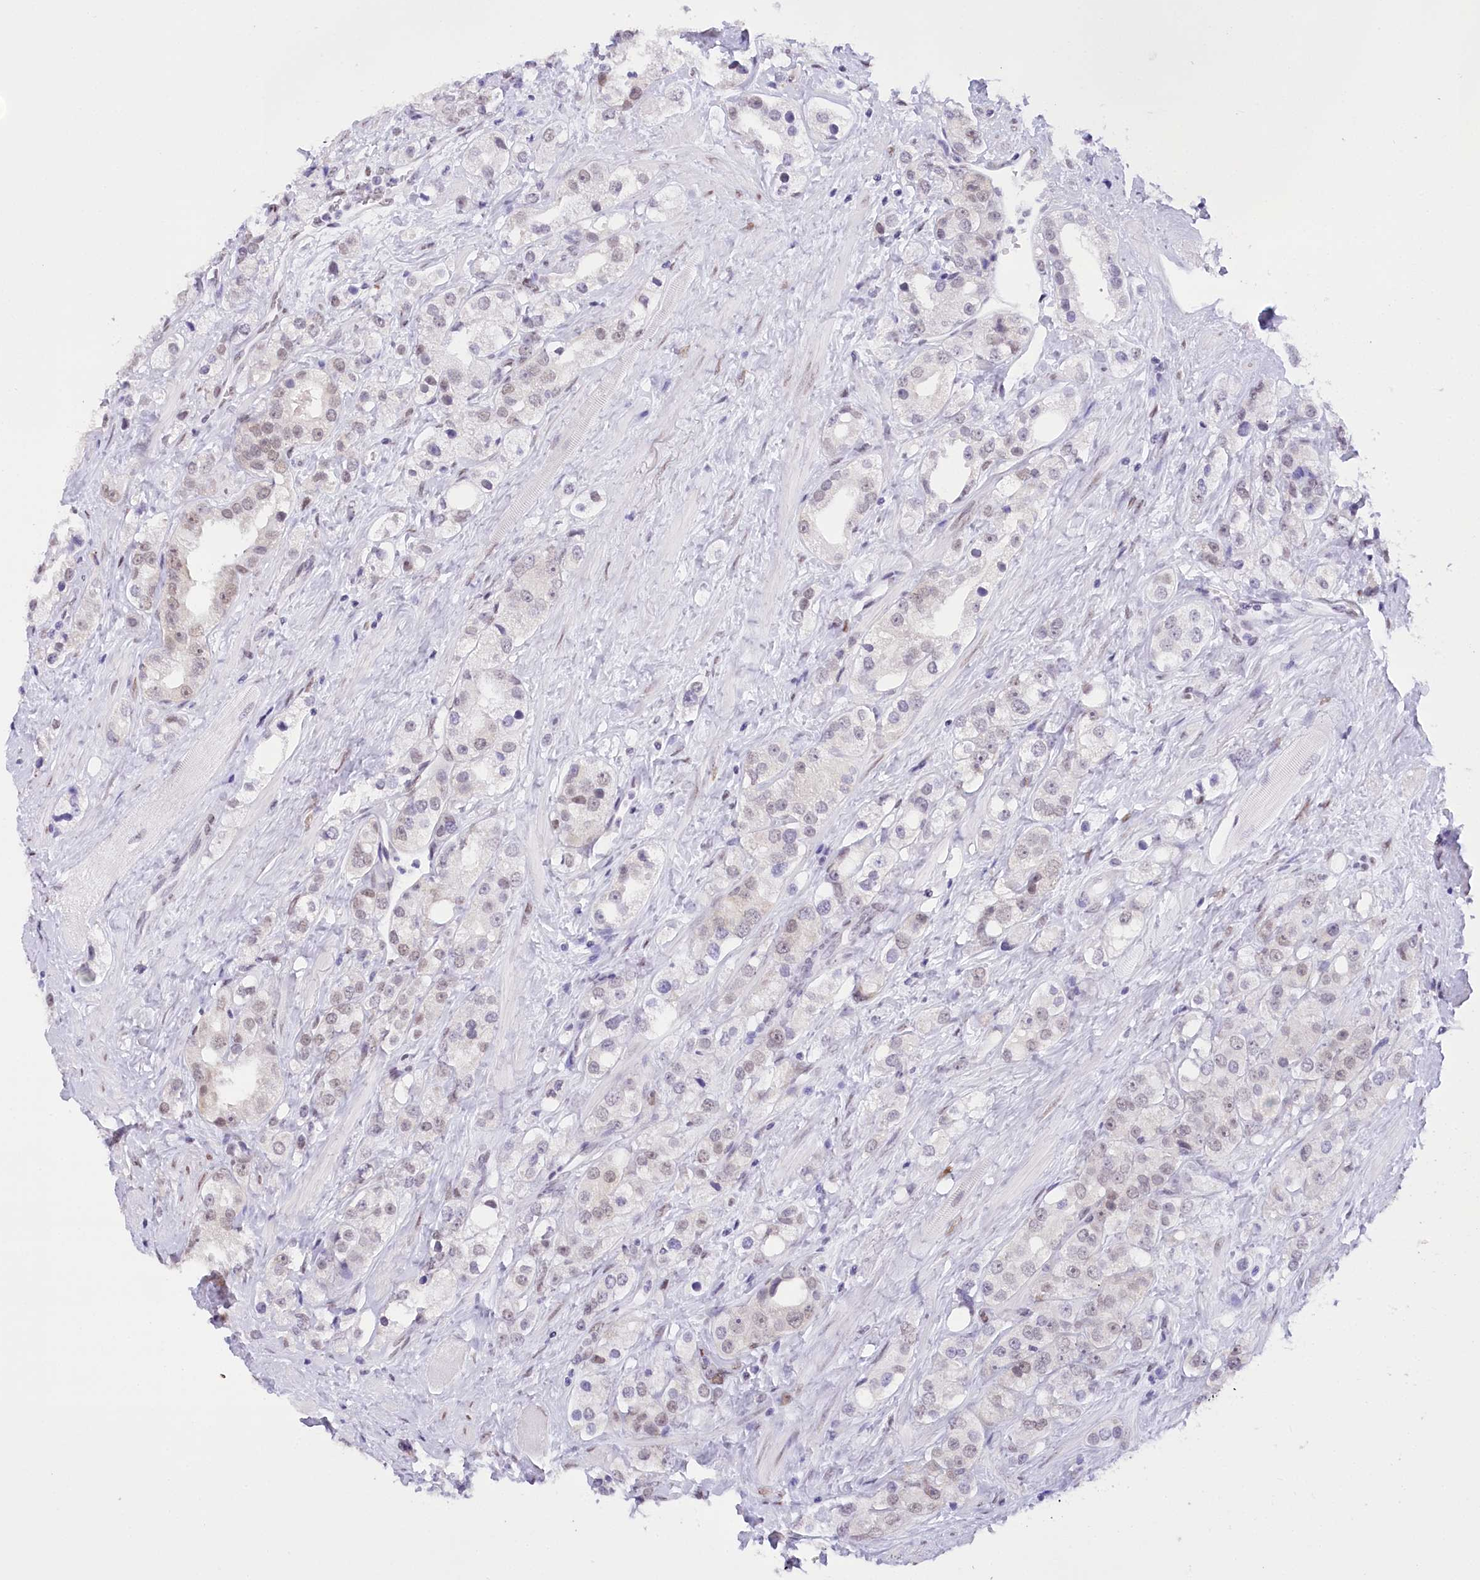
{"staining": {"intensity": "negative", "quantity": "none", "location": "none"}, "tissue": "prostate cancer", "cell_type": "Tumor cells", "image_type": "cancer", "snomed": [{"axis": "morphology", "description": "Adenocarcinoma, NOS"}, {"axis": "topography", "description": "Prostate"}], "caption": "Tumor cells are negative for brown protein staining in adenocarcinoma (prostate).", "gene": "HNRNPA0", "patient": {"sex": "male", "age": 79}}